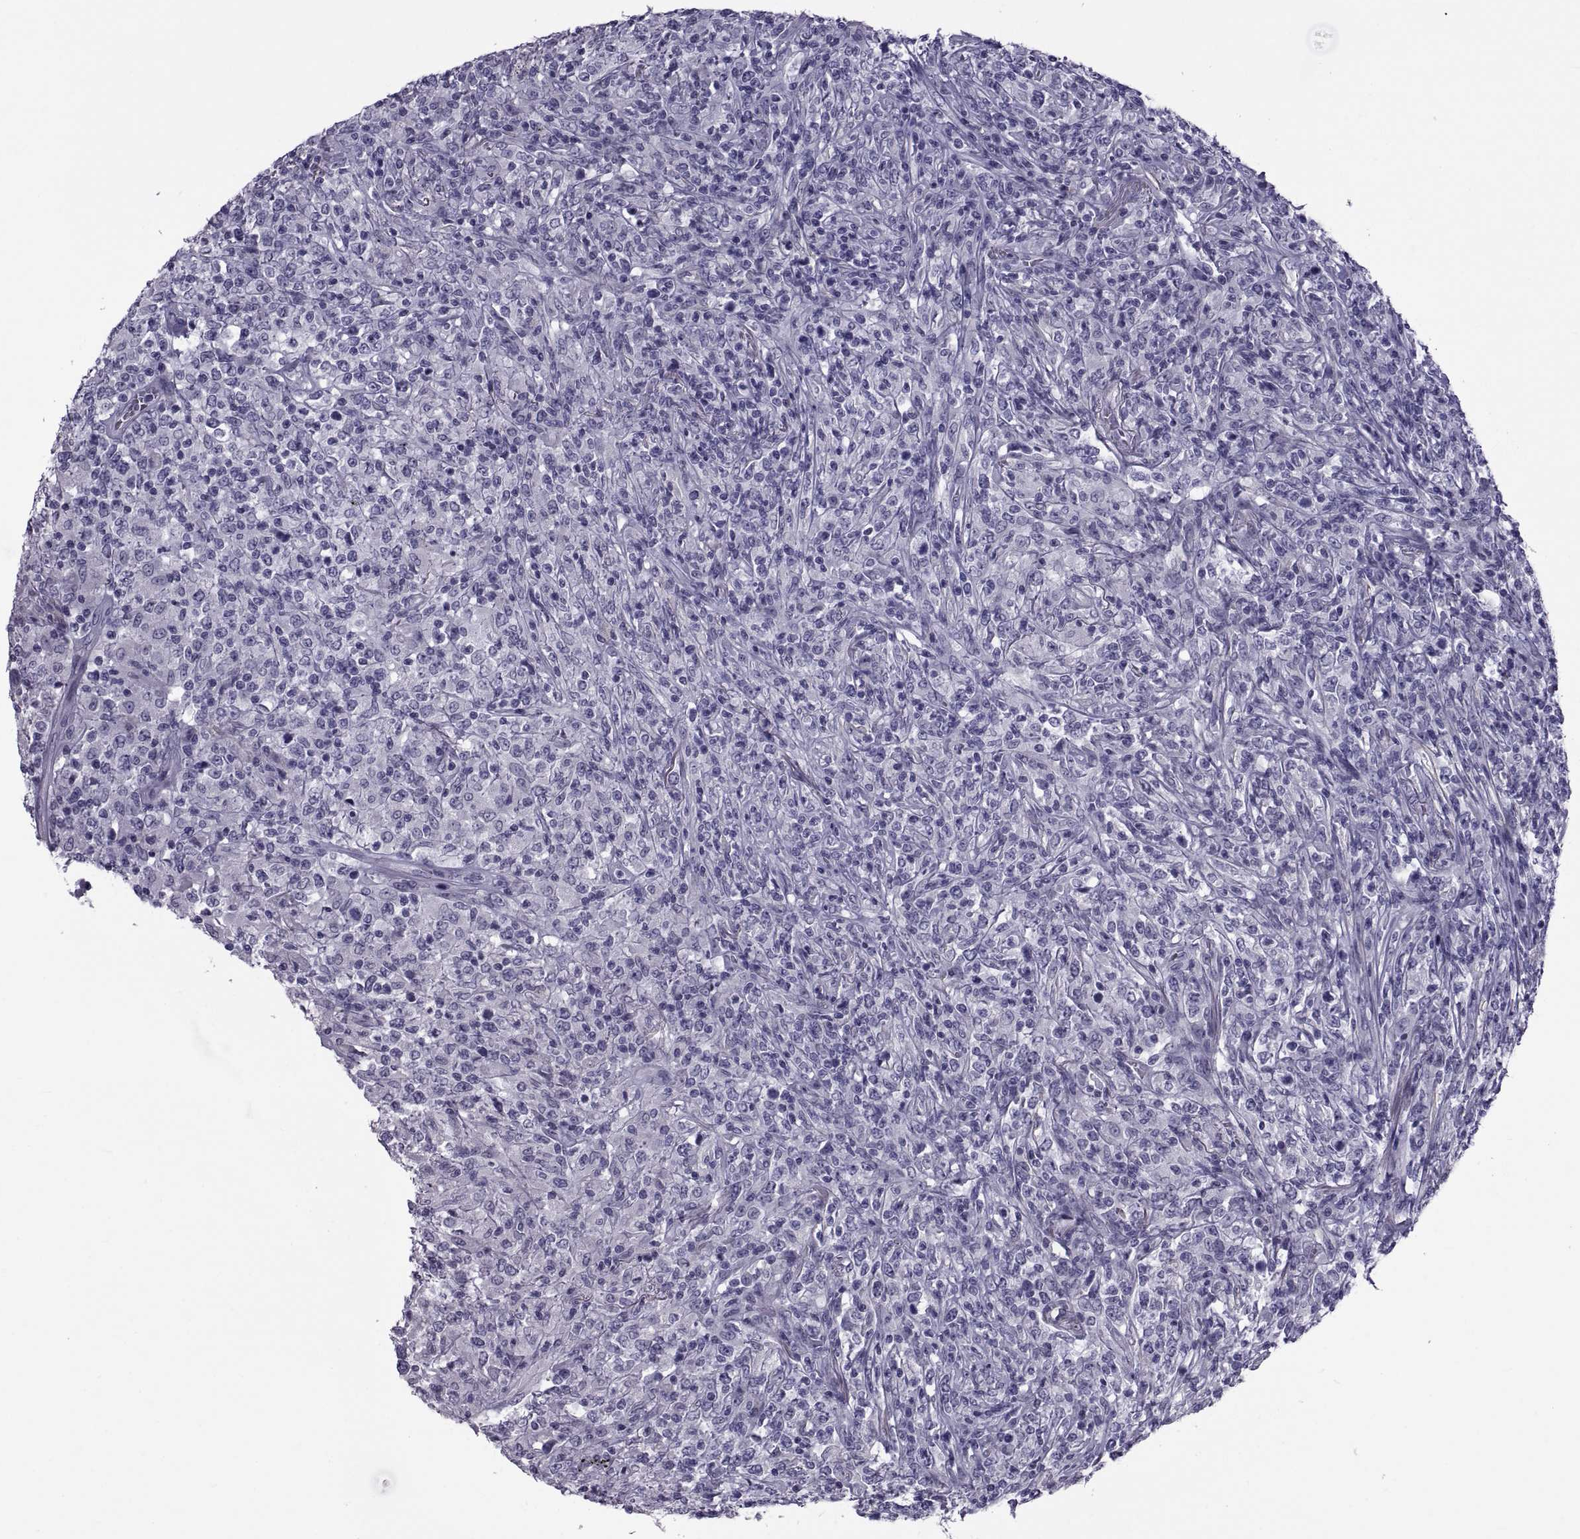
{"staining": {"intensity": "negative", "quantity": "none", "location": "none"}, "tissue": "lymphoma", "cell_type": "Tumor cells", "image_type": "cancer", "snomed": [{"axis": "morphology", "description": "Malignant lymphoma, non-Hodgkin's type, High grade"}, {"axis": "topography", "description": "Lung"}], "caption": "Human high-grade malignant lymphoma, non-Hodgkin's type stained for a protein using IHC reveals no expression in tumor cells.", "gene": "MAGEB1", "patient": {"sex": "male", "age": 79}}